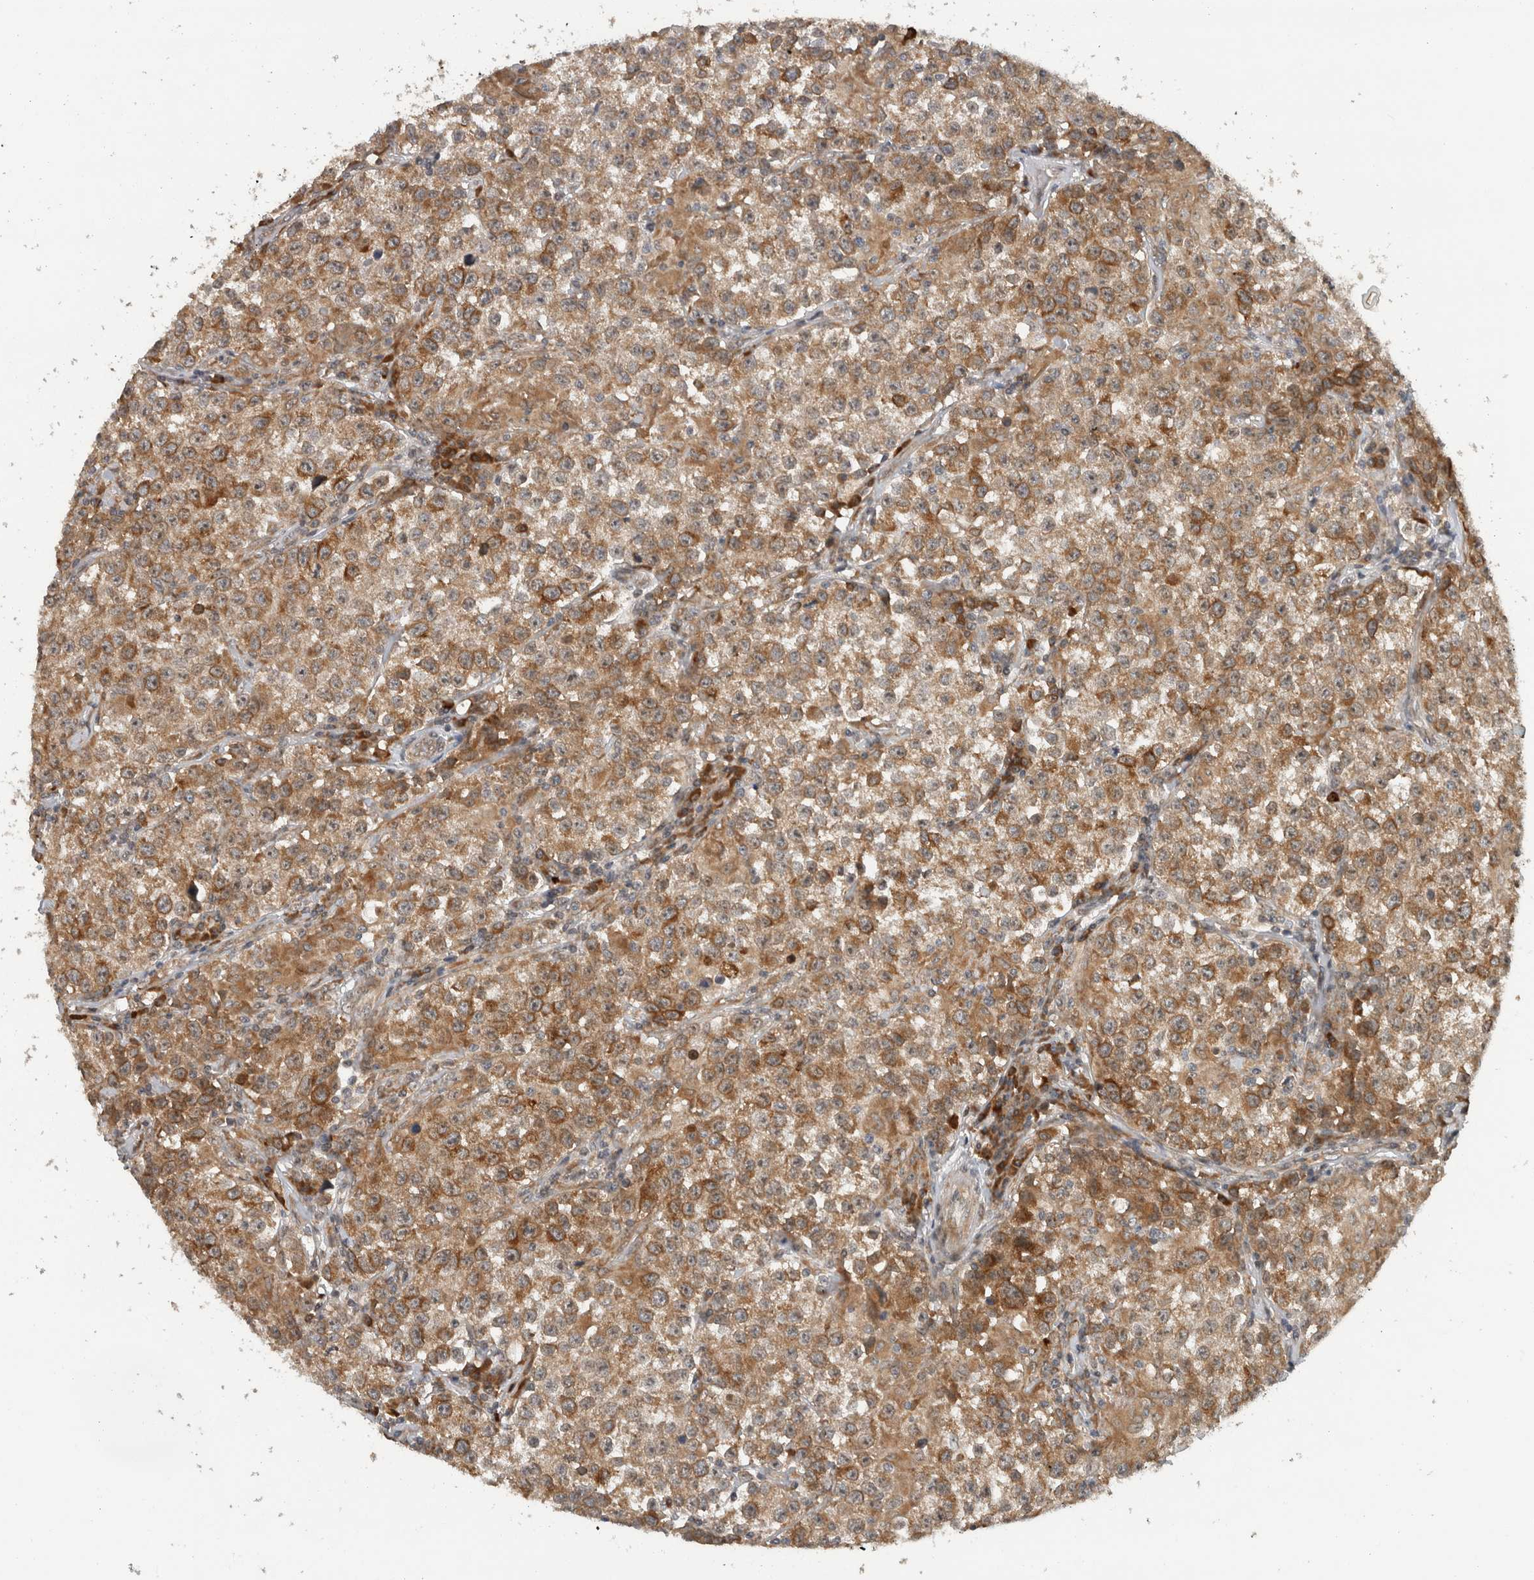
{"staining": {"intensity": "moderate", "quantity": ">75%", "location": "cytoplasmic/membranous,nuclear"}, "tissue": "testis cancer", "cell_type": "Tumor cells", "image_type": "cancer", "snomed": [{"axis": "morphology", "description": "Seminoma, NOS"}, {"axis": "morphology", "description": "Carcinoma, Embryonal, NOS"}, {"axis": "topography", "description": "Testis"}], "caption": "Moderate cytoplasmic/membranous and nuclear expression is appreciated in approximately >75% of tumor cells in embryonal carcinoma (testis). (Brightfield microscopy of DAB IHC at high magnification).", "gene": "GPR137B", "patient": {"sex": "male", "age": 43}}